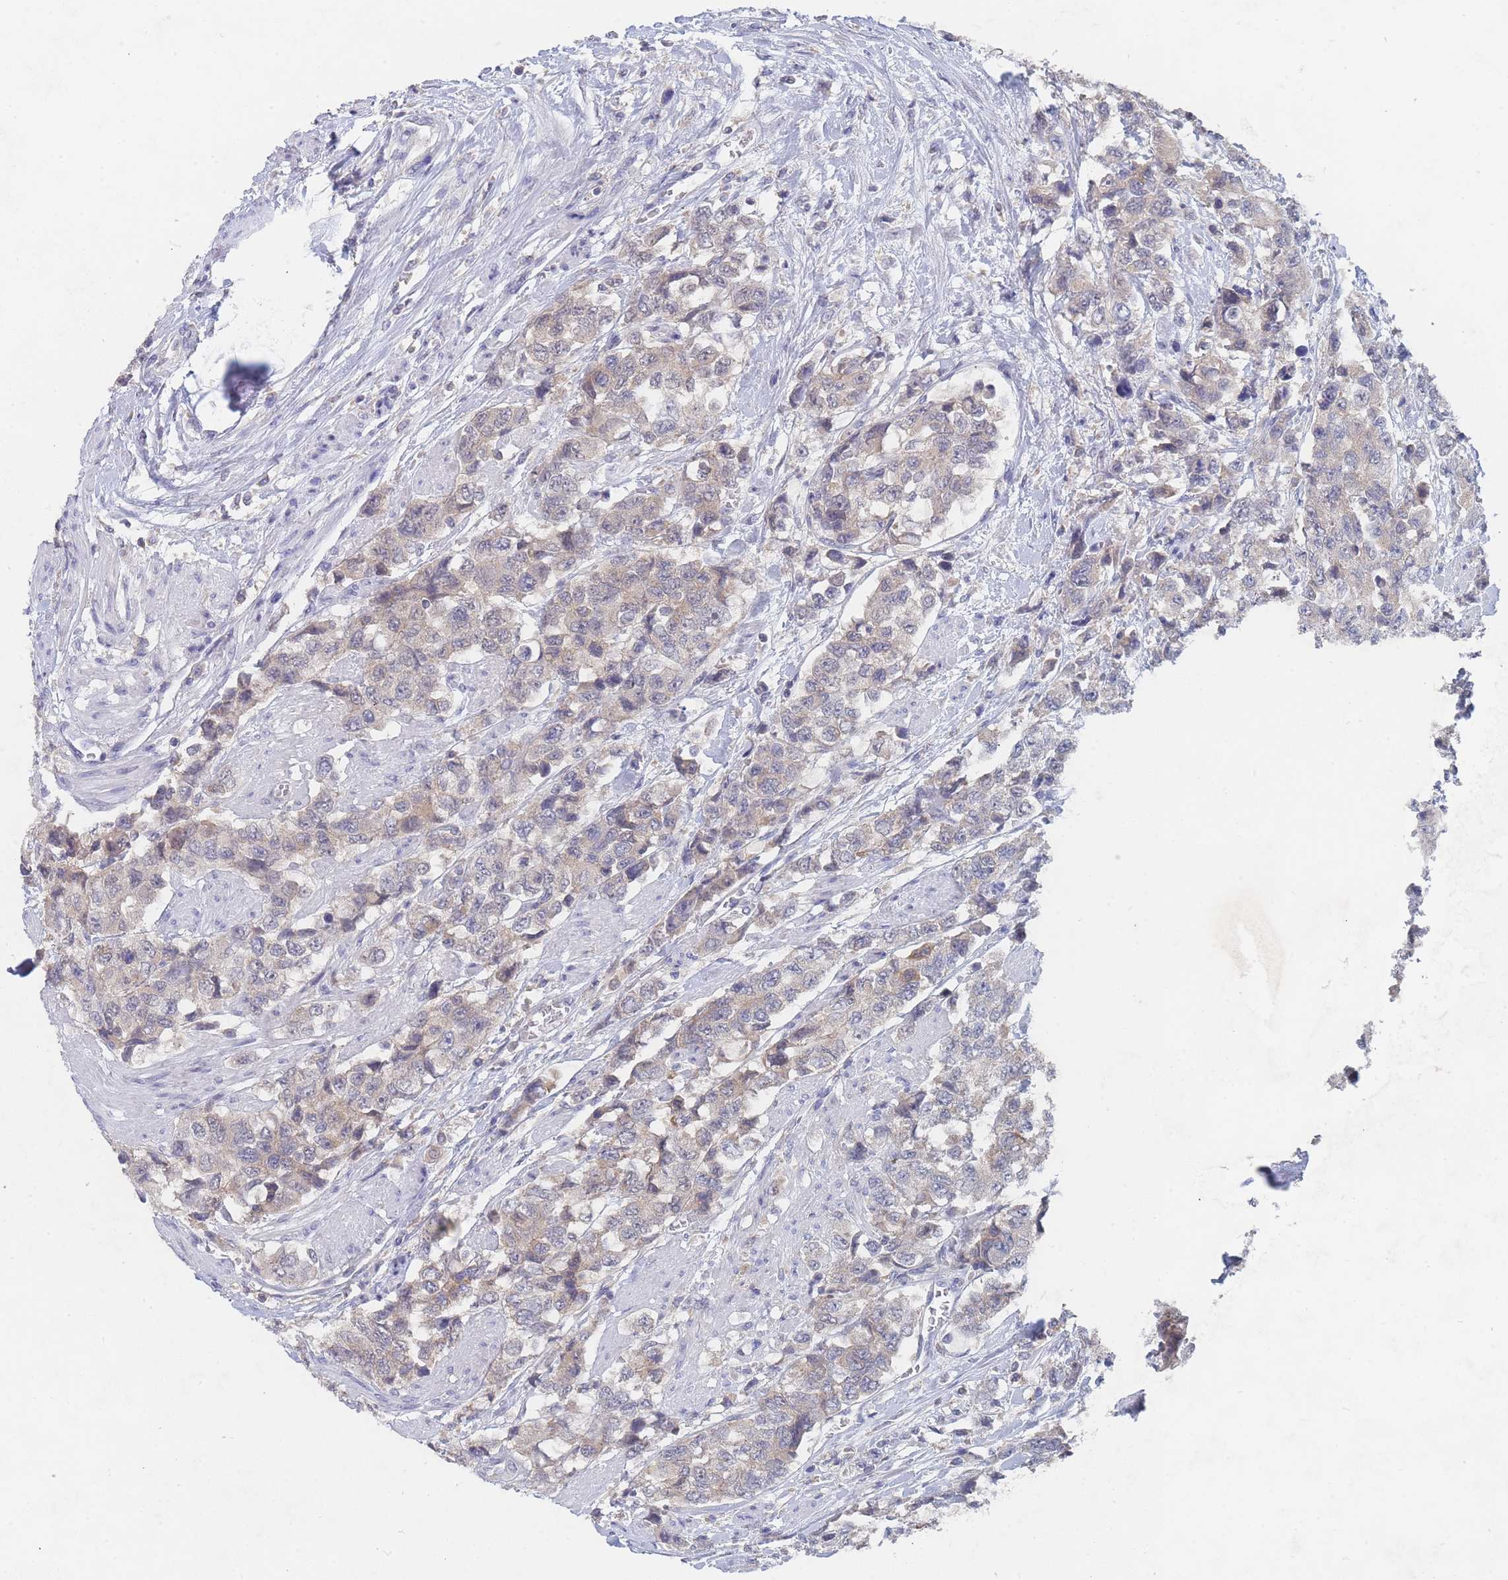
{"staining": {"intensity": "weak", "quantity": "<25%", "location": "cytoplasmic/membranous"}, "tissue": "urothelial cancer", "cell_type": "Tumor cells", "image_type": "cancer", "snomed": [{"axis": "morphology", "description": "Urothelial carcinoma, High grade"}, {"axis": "topography", "description": "Urinary bladder"}], "caption": "Immunohistochemistry micrograph of human urothelial cancer stained for a protein (brown), which reveals no staining in tumor cells.", "gene": "PPP6C", "patient": {"sex": "female", "age": 78}}